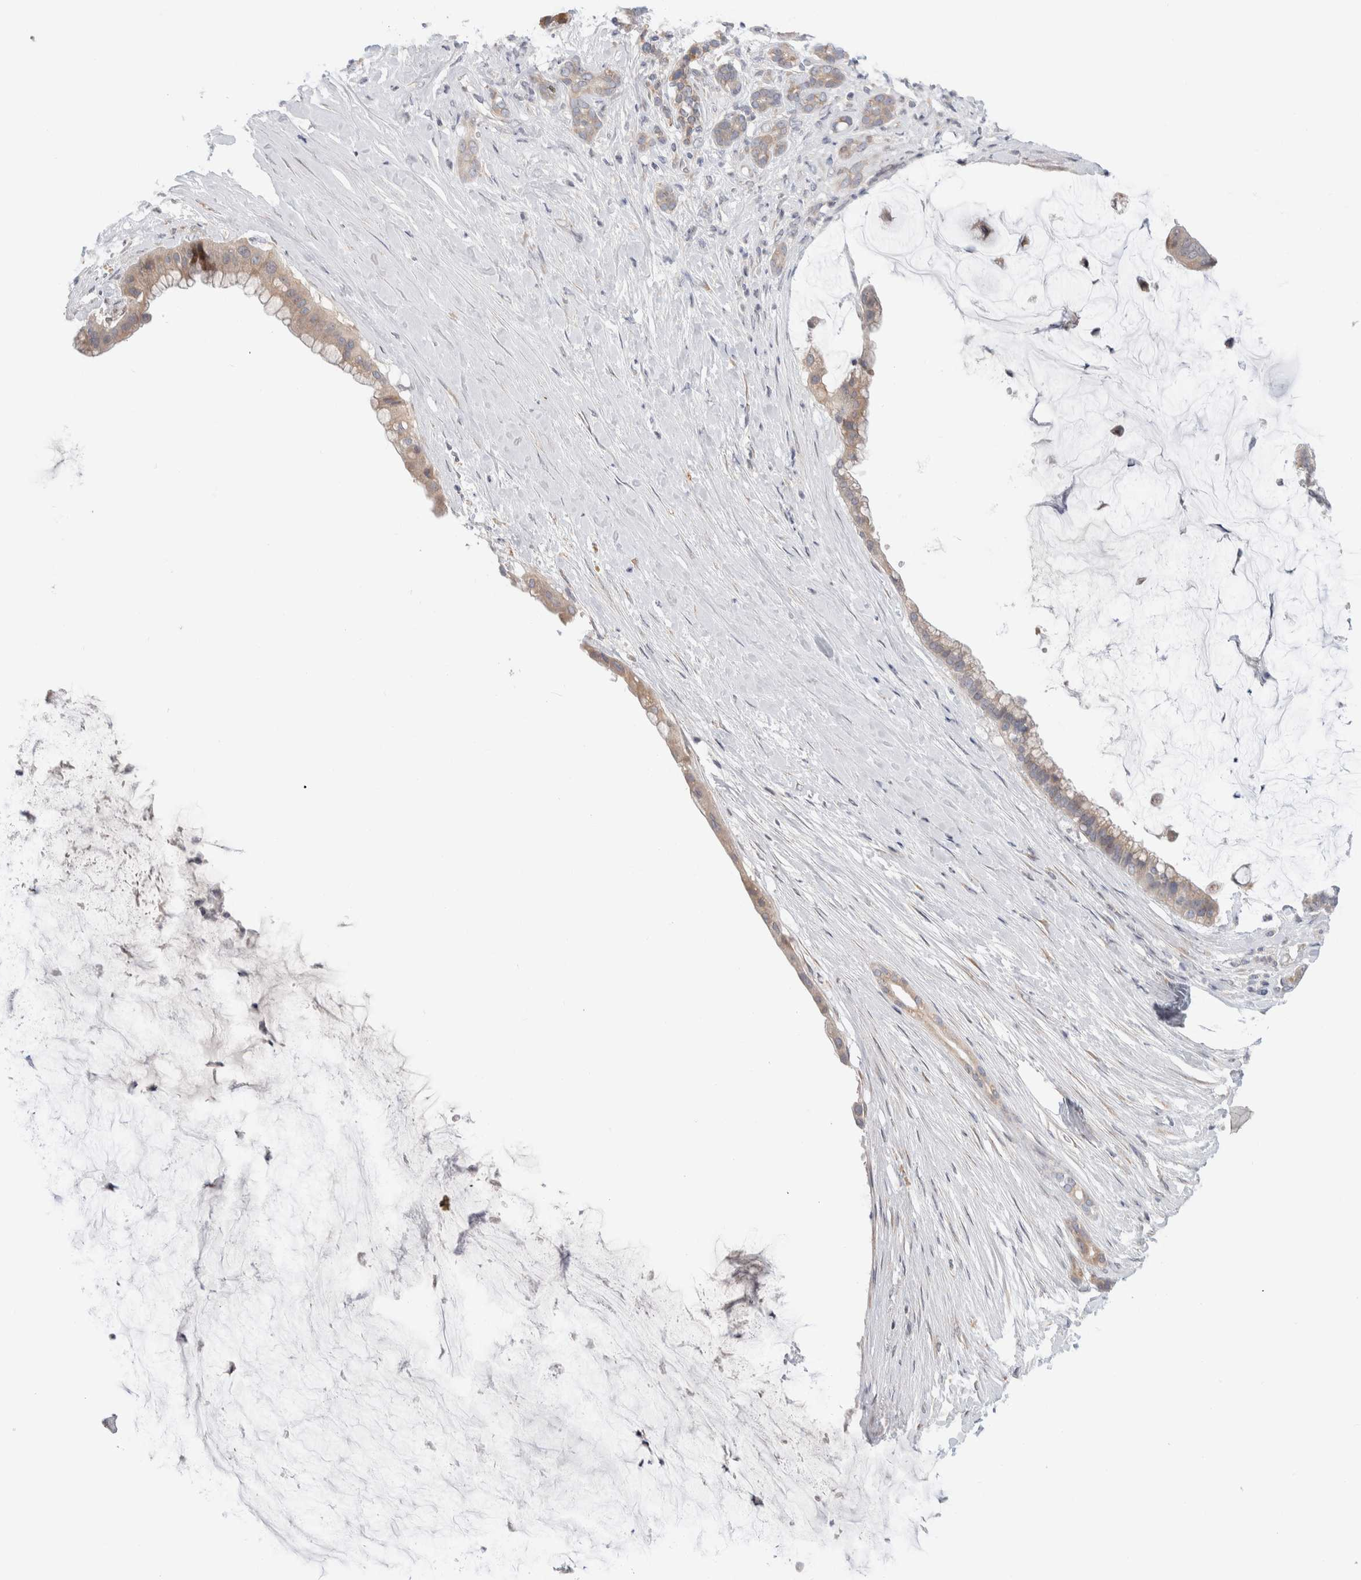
{"staining": {"intensity": "weak", "quantity": "25%-75%", "location": "cytoplasmic/membranous"}, "tissue": "pancreatic cancer", "cell_type": "Tumor cells", "image_type": "cancer", "snomed": [{"axis": "morphology", "description": "Adenocarcinoma, NOS"}, {"axis": "topography", "description": "Pancreas"}], "caption": "Tumor cells demonstrate low levels of weak cytoplasmic/membranous expression in approximately 25%-75% of cells in adenocarcinoma (pancreatic).", "gene": "RUSF1", "patient": {"sex": "male", "age": 41}}